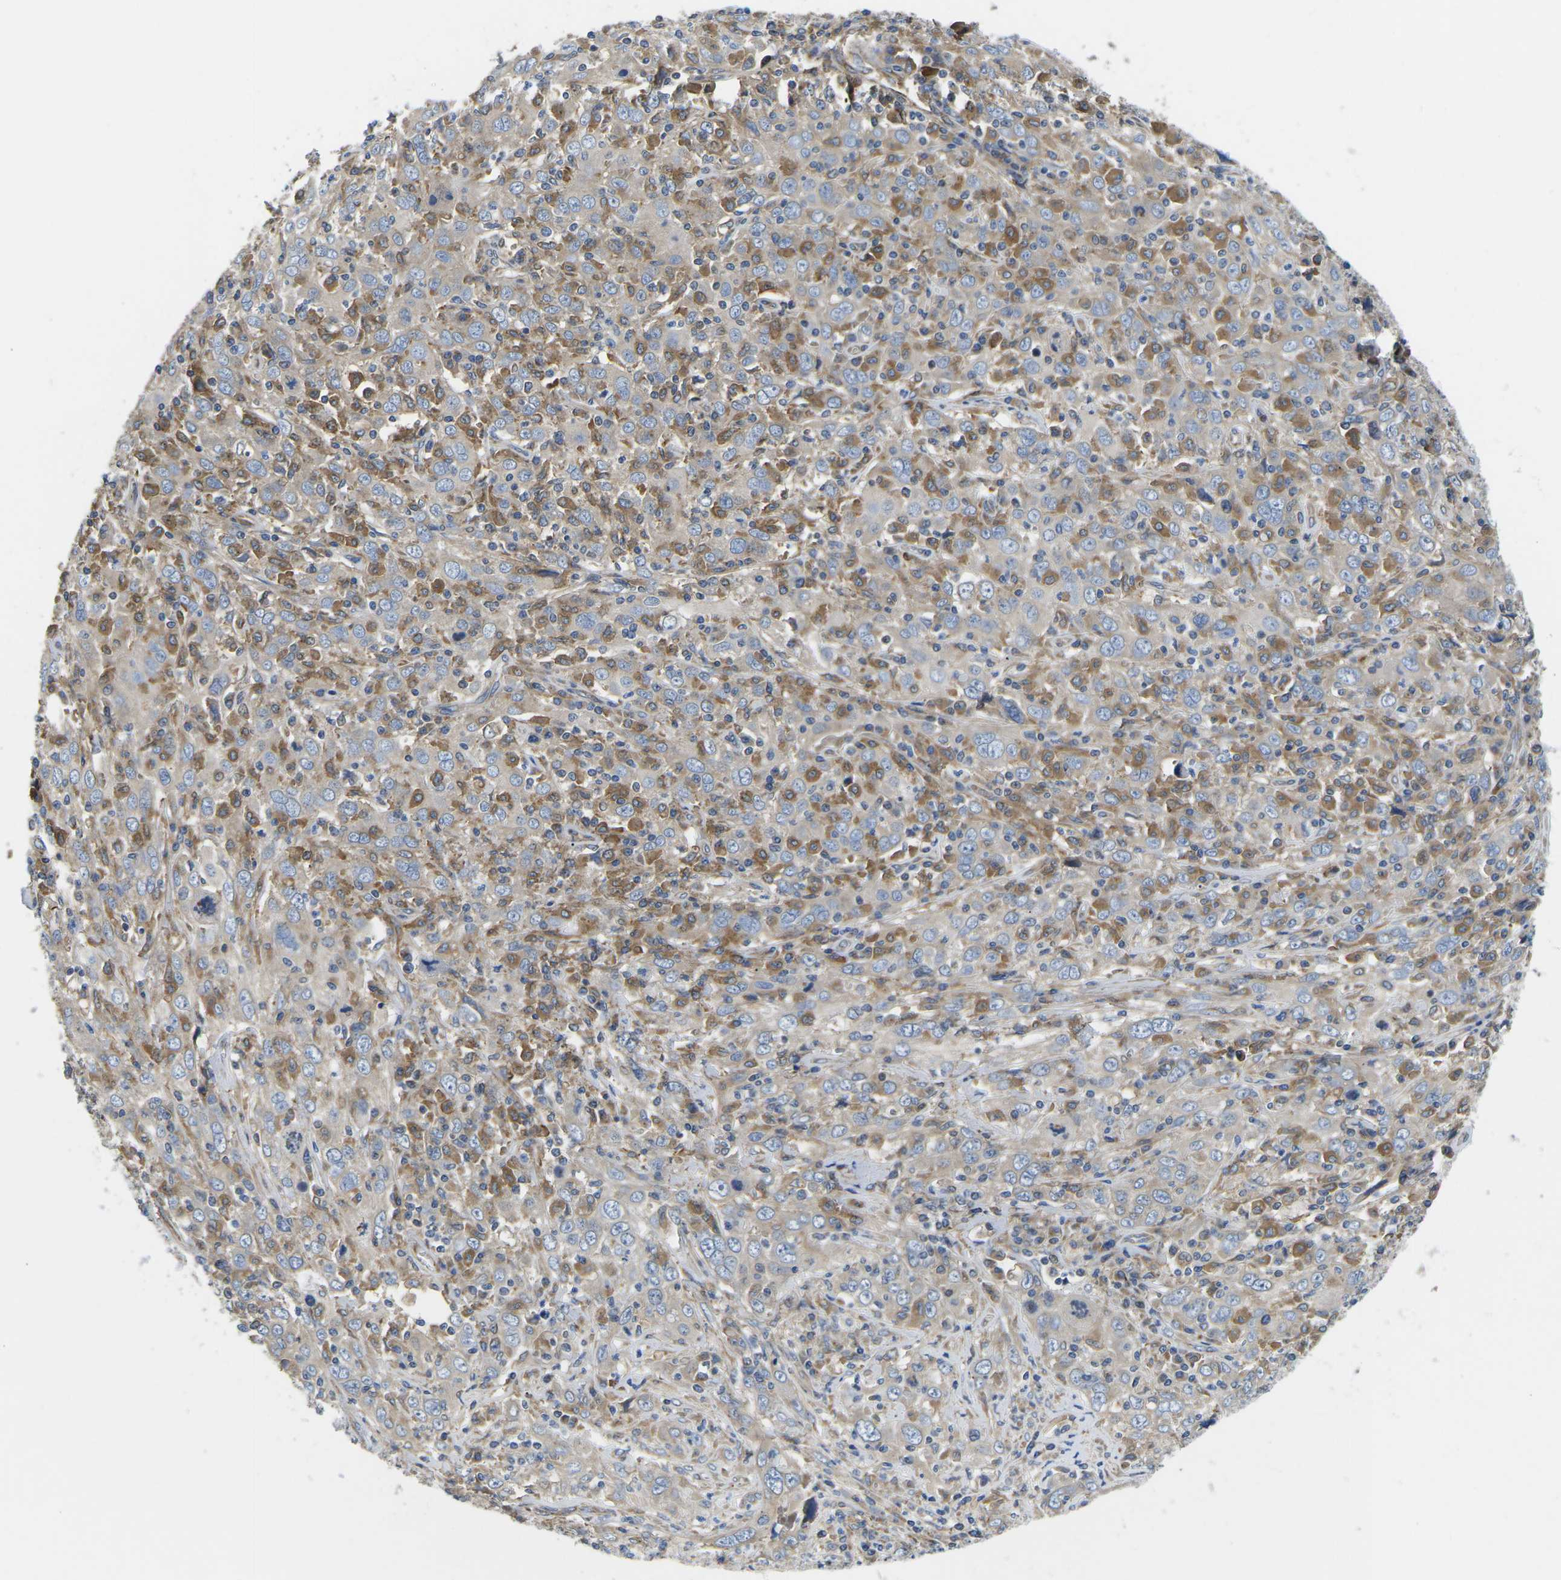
{"staining": {"intensity": "moderate", "quantity": ">75%", "location": "cytoplasmic/membranous"}, "tissue": "cervical cancer", "cell_type": "Tumor cells", "image_type": "cancer", "snomed": [{"axis": "morphology", "description": "Squamous cell carcinoma, NOS"}, {"axis": "topography", "description": "Cervix"}], "caption": "Immunohistochemical staining of human squamous cell carcinoma (cervical) demonstrates medium levels of moderate cytoplasmic/membranous positivity in about >75% of tumor cells. (DAB = brown stain, brightfield microscopy at high magnification).", "gene": "TMEFF2", "patient": {"sex": "female", "age": 46}}